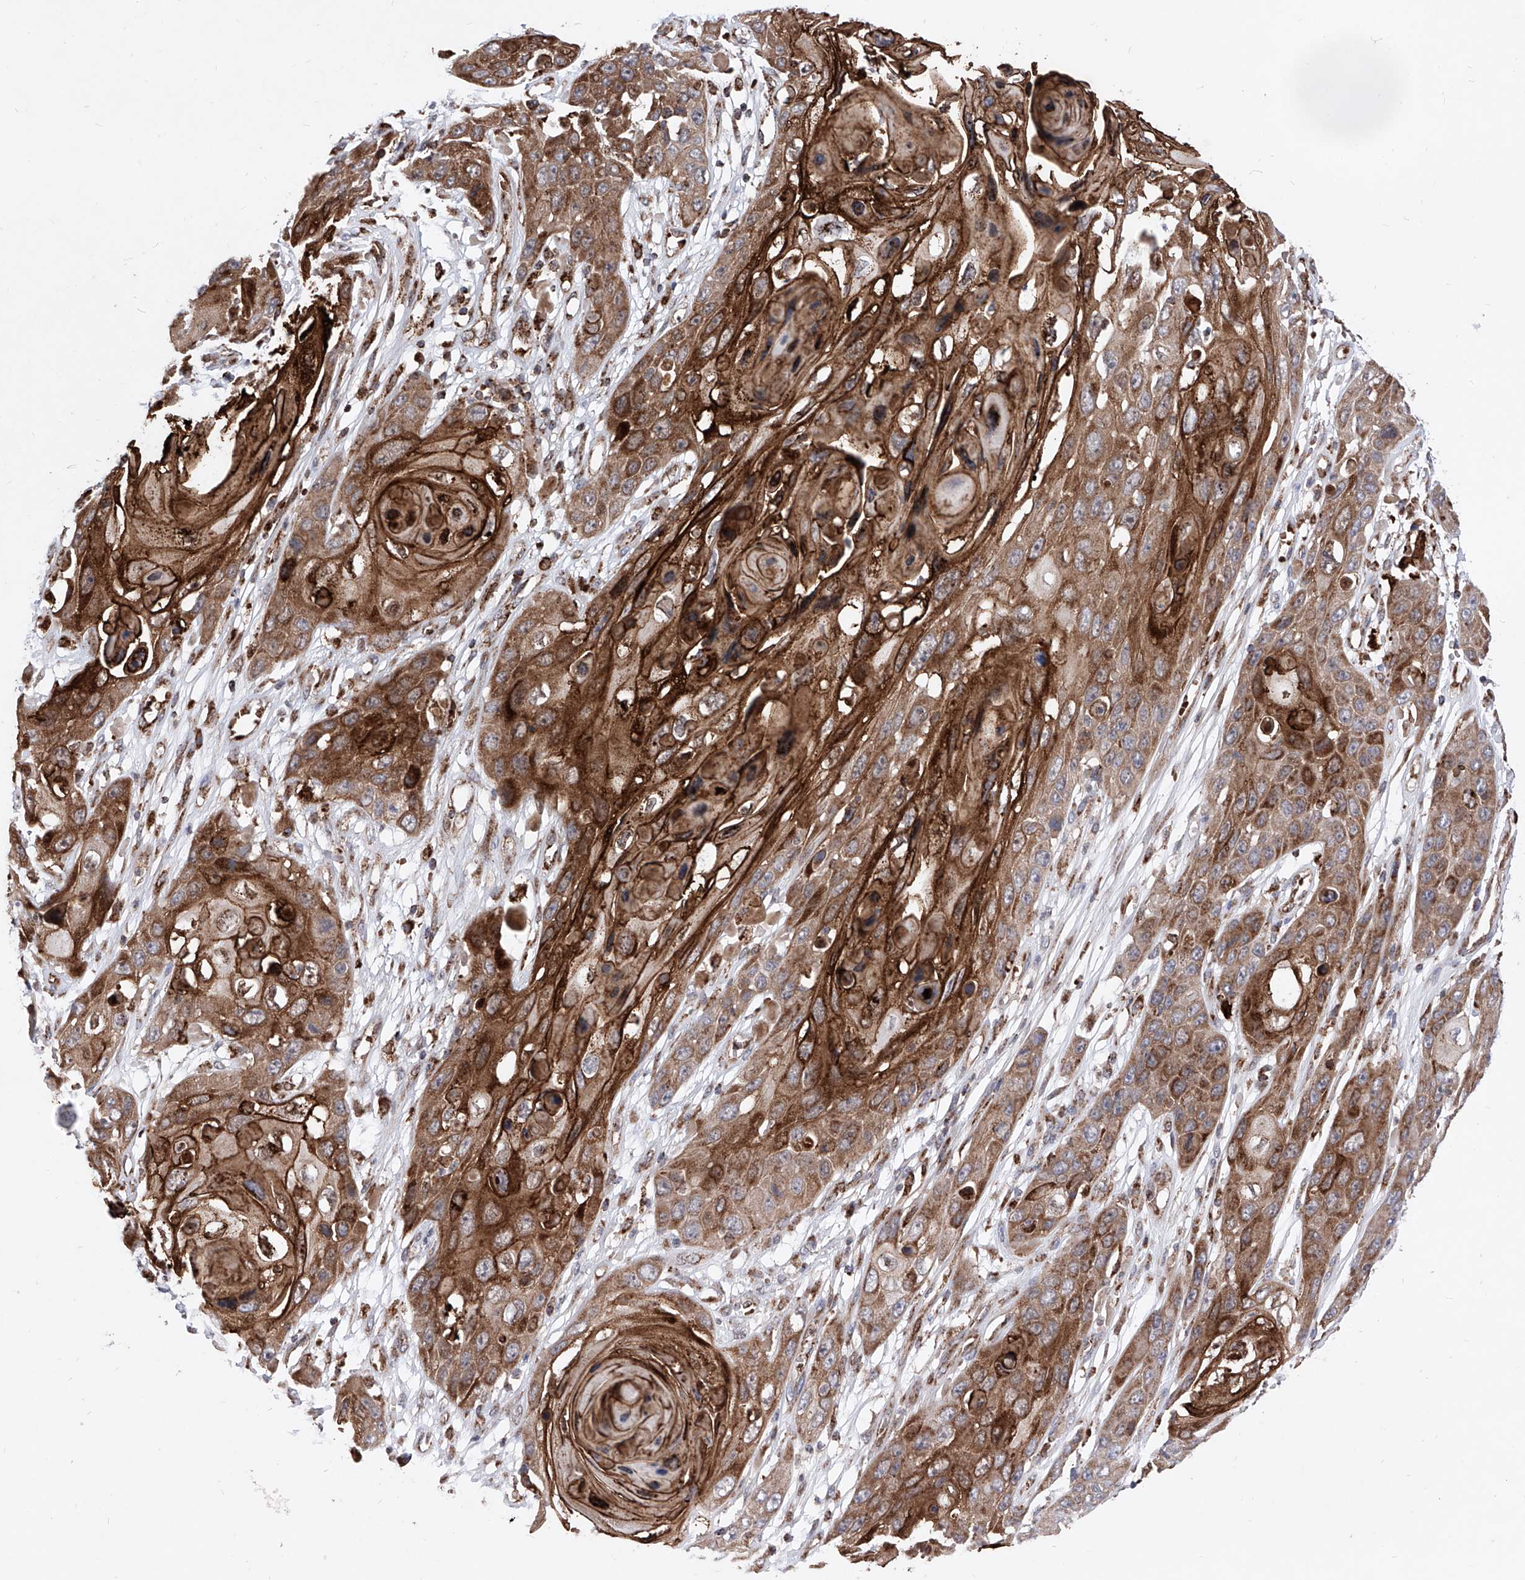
{"staining": {"intensity": "moderate", "quantity": ">75%", "location": "cytoplasmic/membranous"}, "tissue": "skin cancer", "cell_type": "Tumor cells", "image_type": "cancer", "snomed": [{"axis": "morphology", "description": "Squamous cell carcinoma, NOS"}, {"axis": "topography", "description": "Skin"}], "caption": "Protein expression analysis of human skin cancer reveals moderate cytoplasmic/membranous expression in approximately >75% of tumor cells.", "gene": "SEMA6A", "patient": {"sex": "male", "age": 55}}